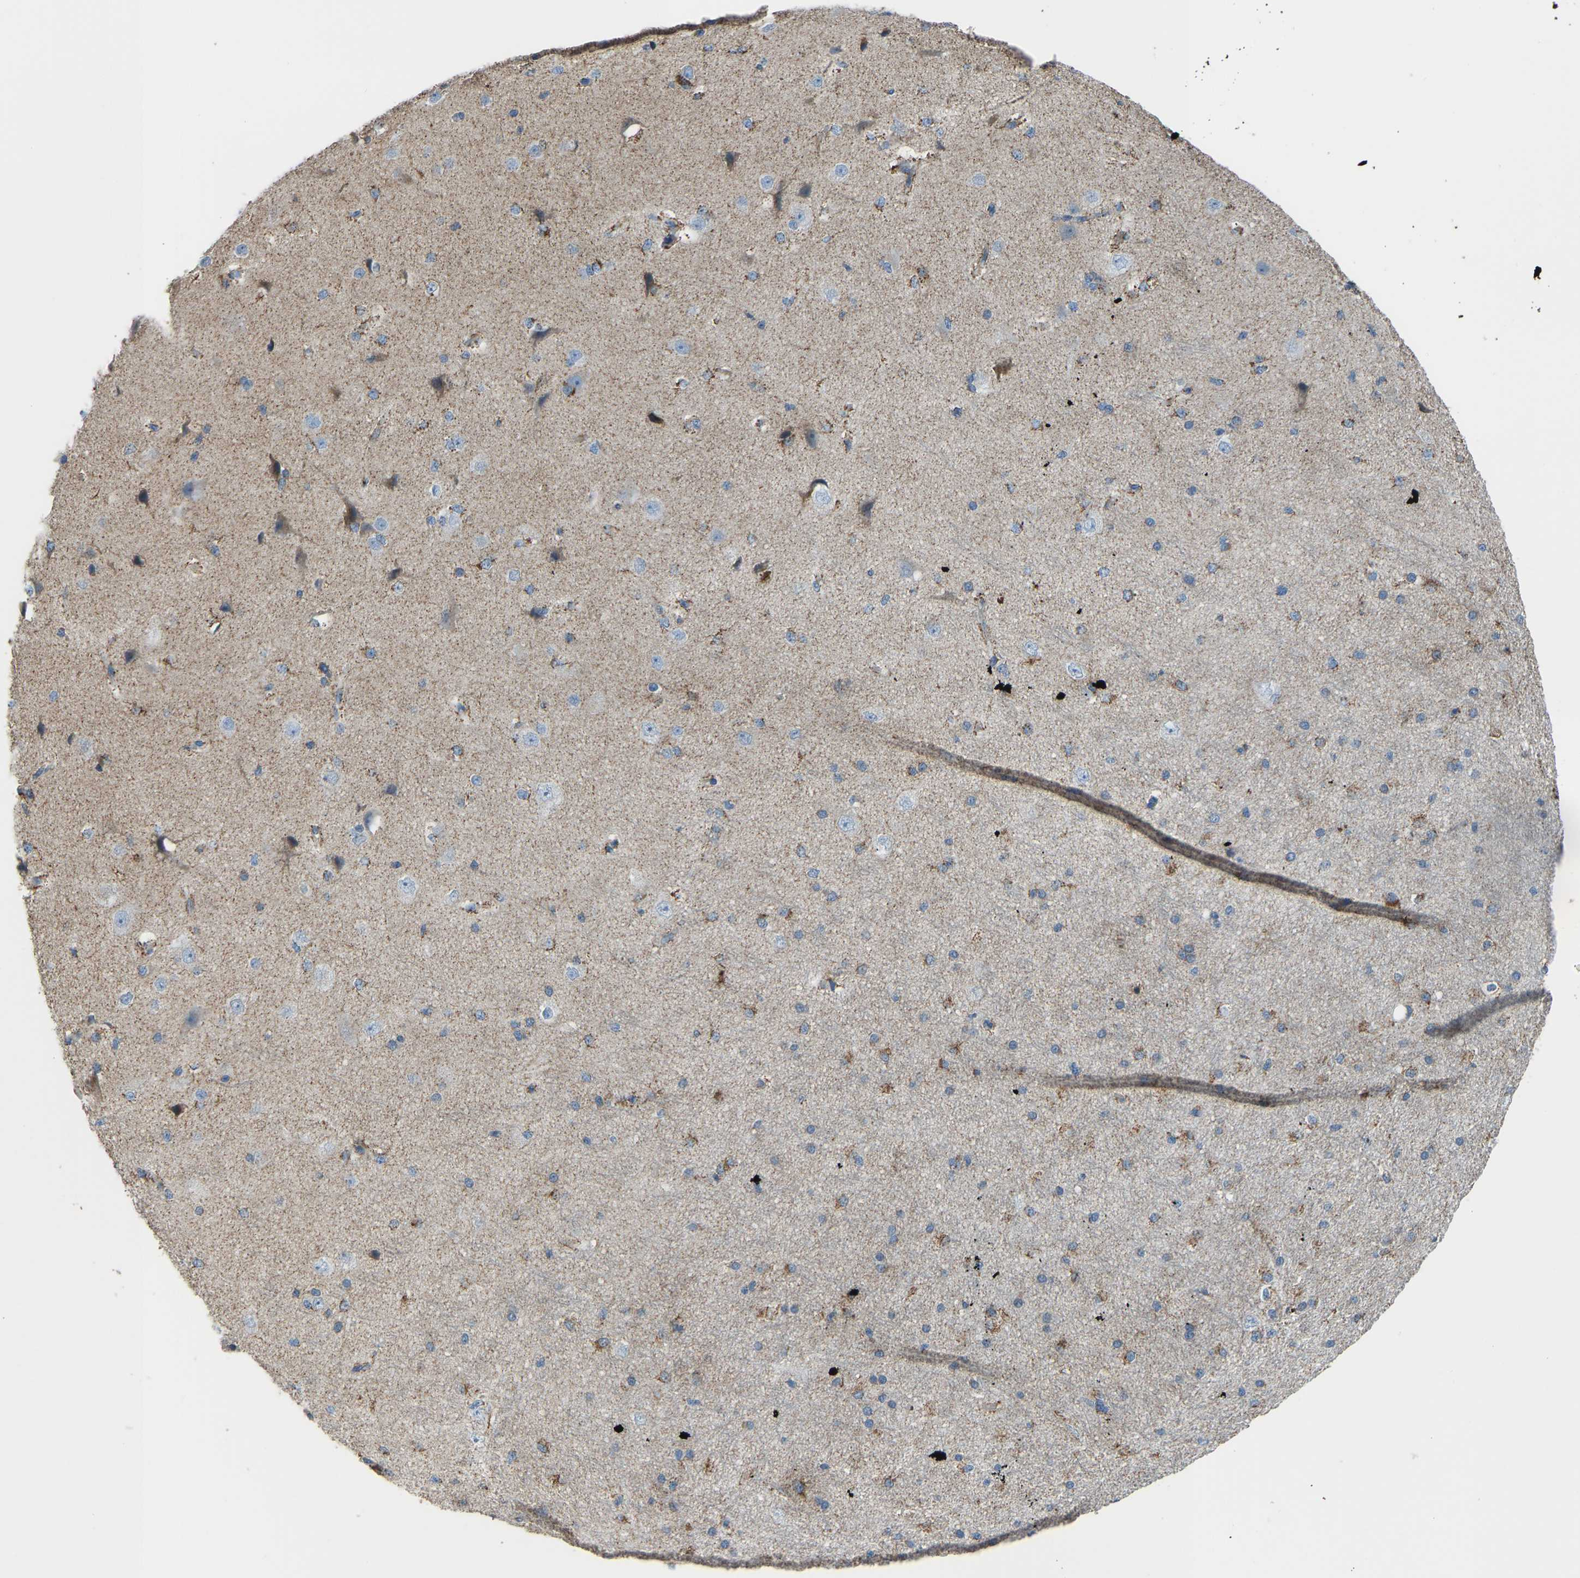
{"staining": {"intensity": "negative", "quantity": "none", "location": "none"}, "tissue": "cerebral cortex", "cell_type": "Endothelial cells", "image_type": "normal", "snomed": [{"axis": "morphology", "description": "Normal tissue, NOS"}, {"axis": "morphology", "description": "Developmental malformation"}, {"axis": "topography", "description": "Cerebral cortex"}], "caption": "Unremarkable cerebral cortex was stained to show a protein in brown. There is no significant staining in endothelial cells. (Brightfield microscopy of DAB IHC at high magnification).", "gene": "SMIM20", "patient": {"sex": "female", "age": 30}}